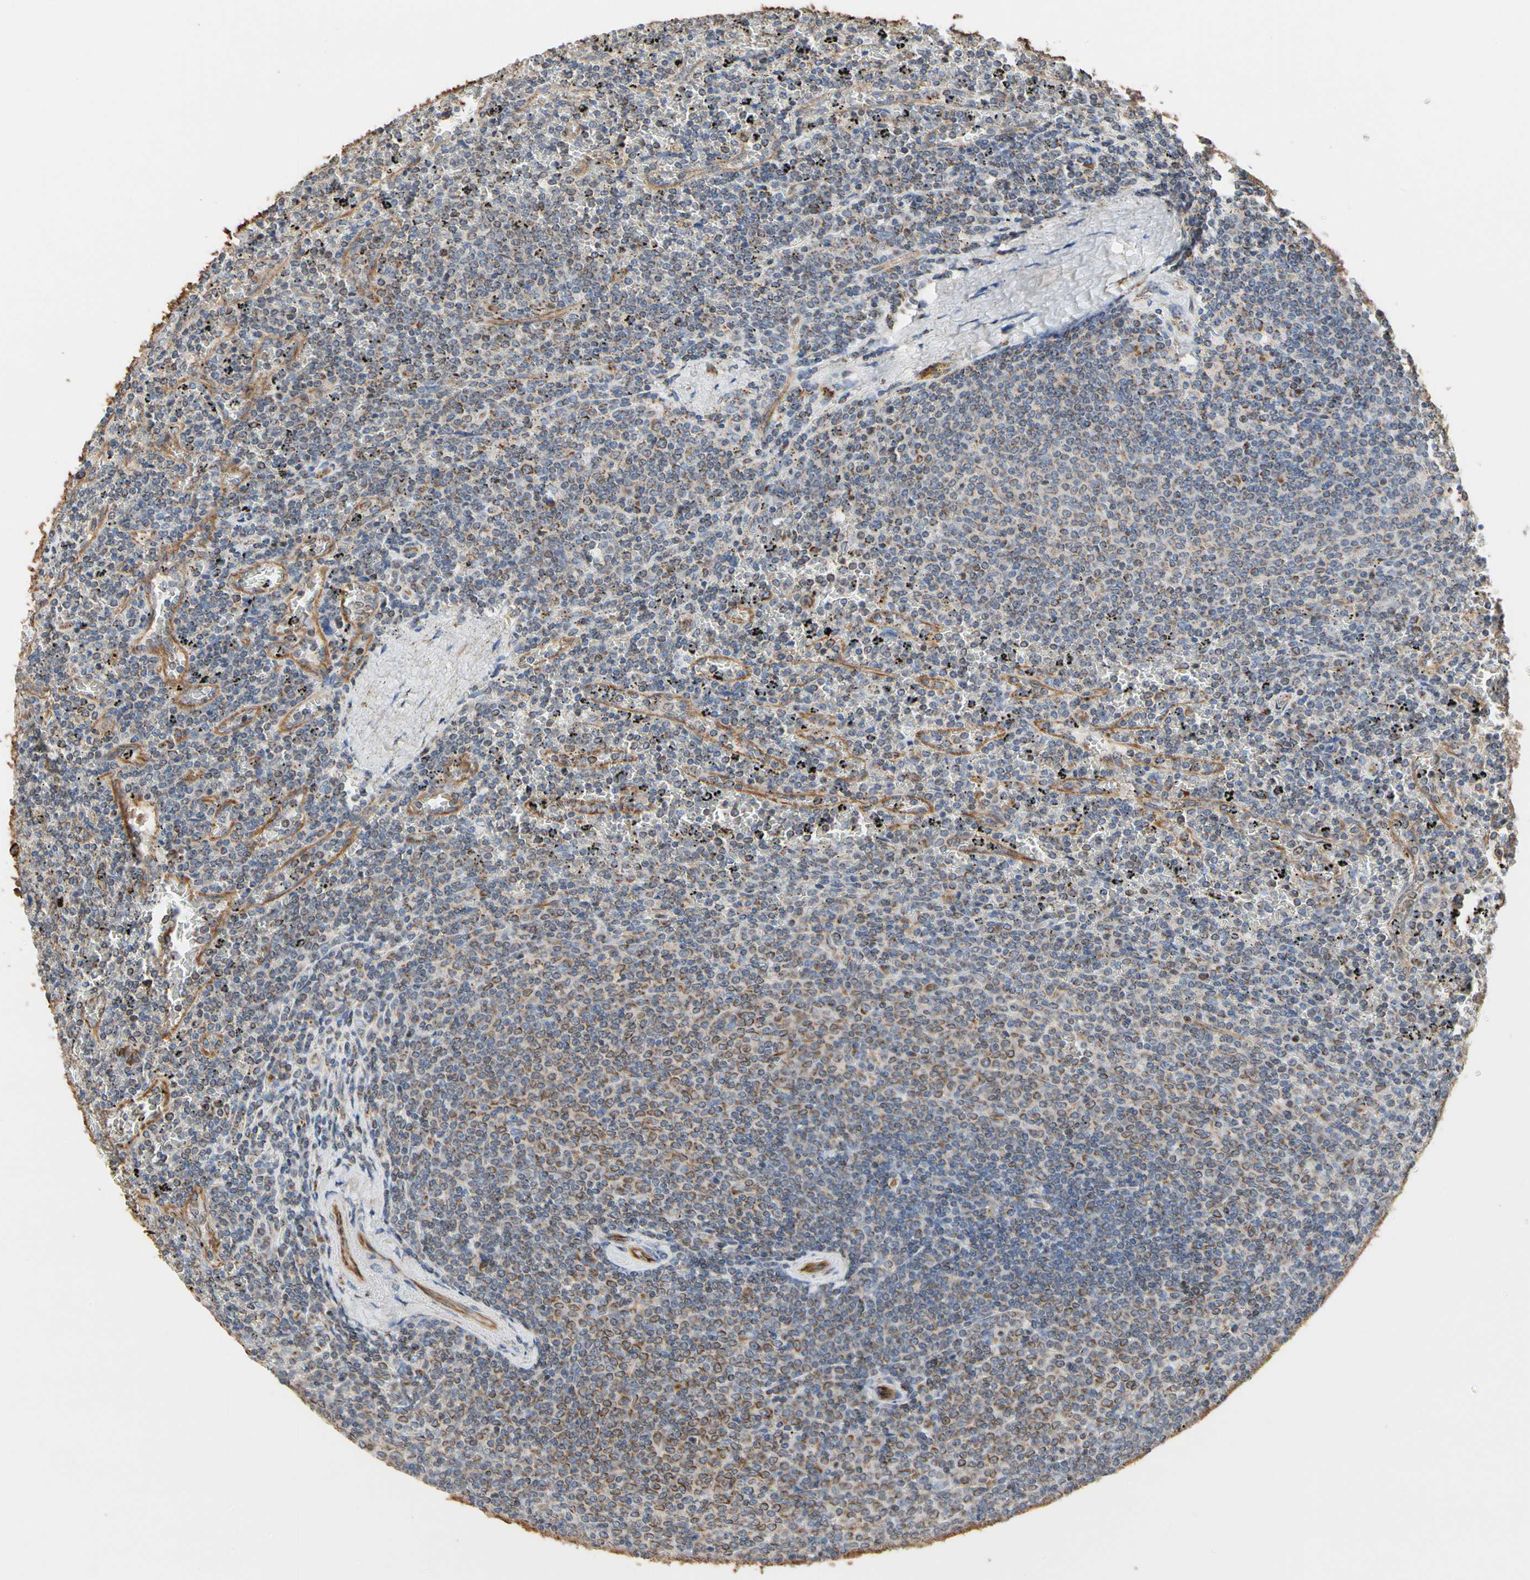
{"staining": {"intensity": "weak", "quantity": "<25%", "location": "cytoplasmic/membranous"}, "tissue": "lymphoma", "cell_type": "Tumor cells", "image_type": "cancer", "snomed": [{"axis": "morphology", "description": "Malignant lymphoma, non-Hodgkin's type, Low grade"}, {"axis": "topography", "description": "Spleen"}], "caption": "An image of lymphoma stained for a protein shows no brown staining in tumor cells.", "gene": "TUBA1A", "patient": {"sex": "female", "age": 77}}